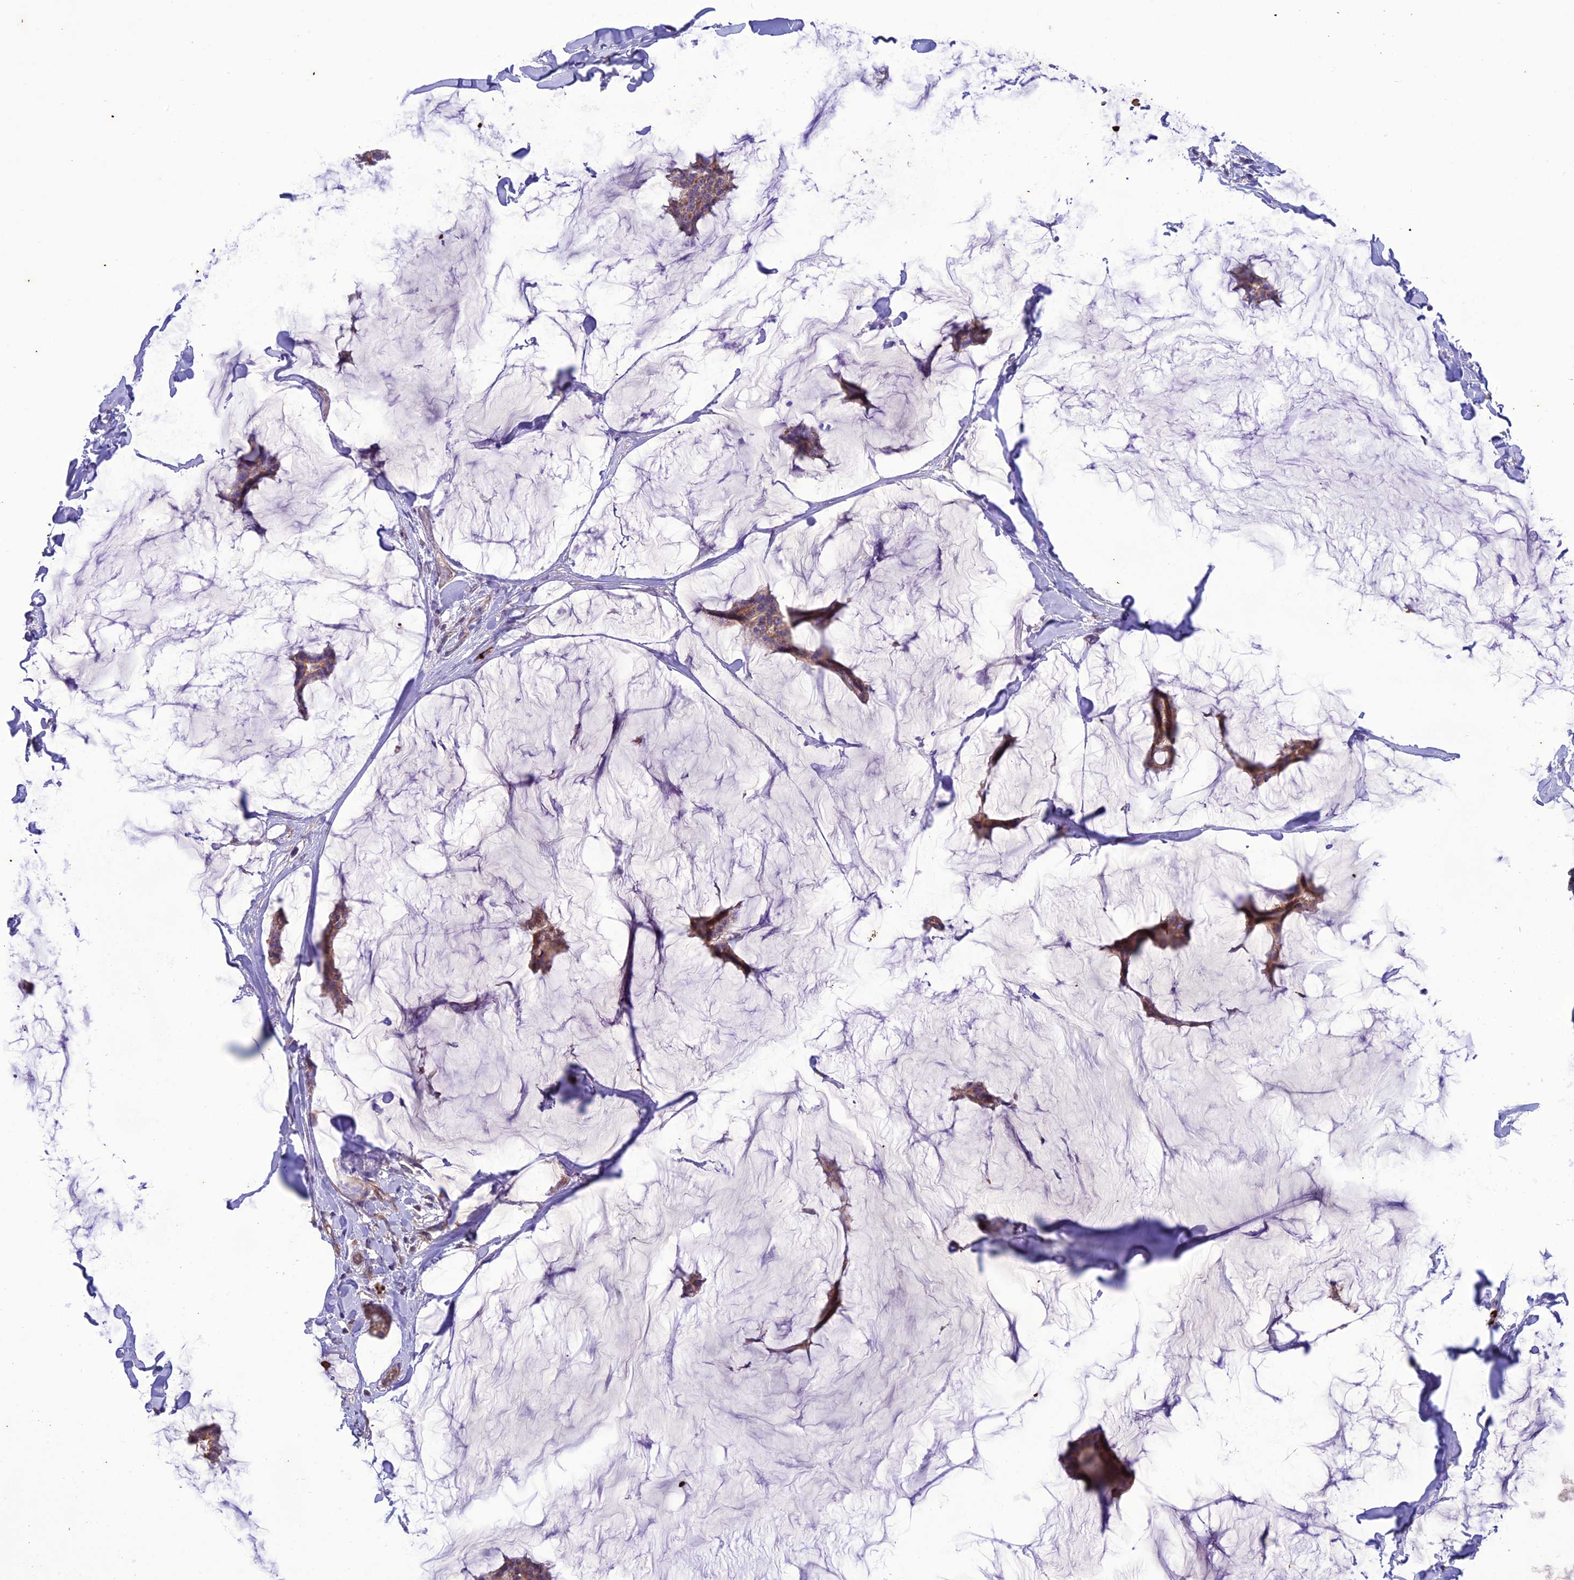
{"staining": {"intensity": "moderate", "quantity": ">75%", "location": "cytoplasmic/membranous"}, "tissue": "breast cancer", "cell_type": "Tumor cells", "image_type": "cancer", "snomed": [{"axis": "morphology", "description": "Duct carcinoma"}, {"axis": "topography", "description": "Breast"}], "caption": "The micrograph demonstrates immunohistochemical staining of breast infiltrating ductal carcinoma. There is moderate cytoplasmic/membranous positivity is seen in about >75% of tumor cells.", "gene": "NDUFAF1", "patient": {"sex": "female", "age": 93}}